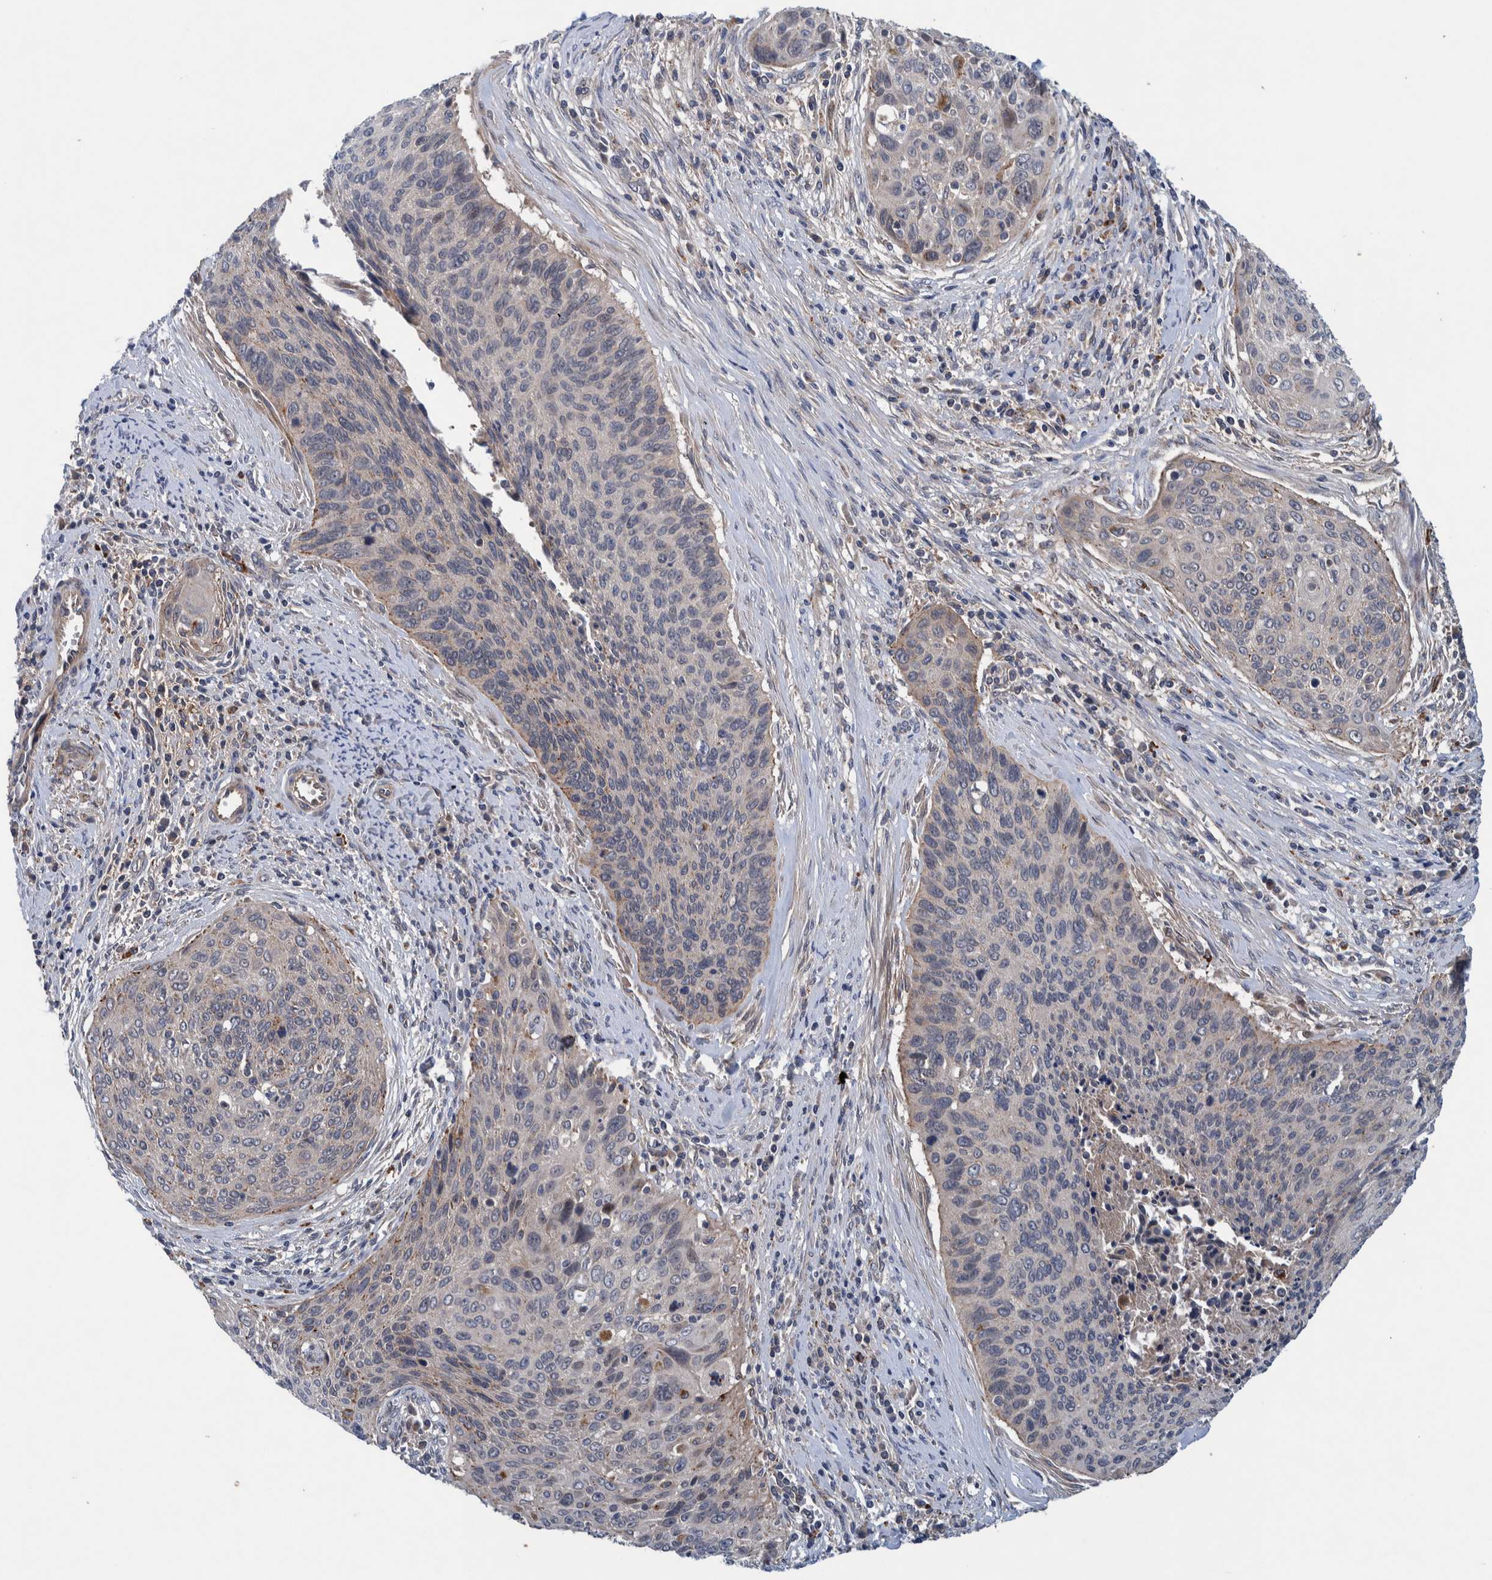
{"staining": {"intensity": "negative", "quantity": "none", "location": "none"}, "tissue": "cervical cancer", "cell_type": "Tumor cells", "image_type": "cancer", "snomed": [{"axis": "morphology", "description": "Squamous cell carcinoma, NOS"}, {"axis": "topography", "description": "Cervix"}], "caption": "Human squamous cell carcinoma (cervical) stained for a protein using immunohistochemistry displays no staining in tumor cells.", "gene": "ITIH3", "patient": {"sex": "female", "age": 55}}